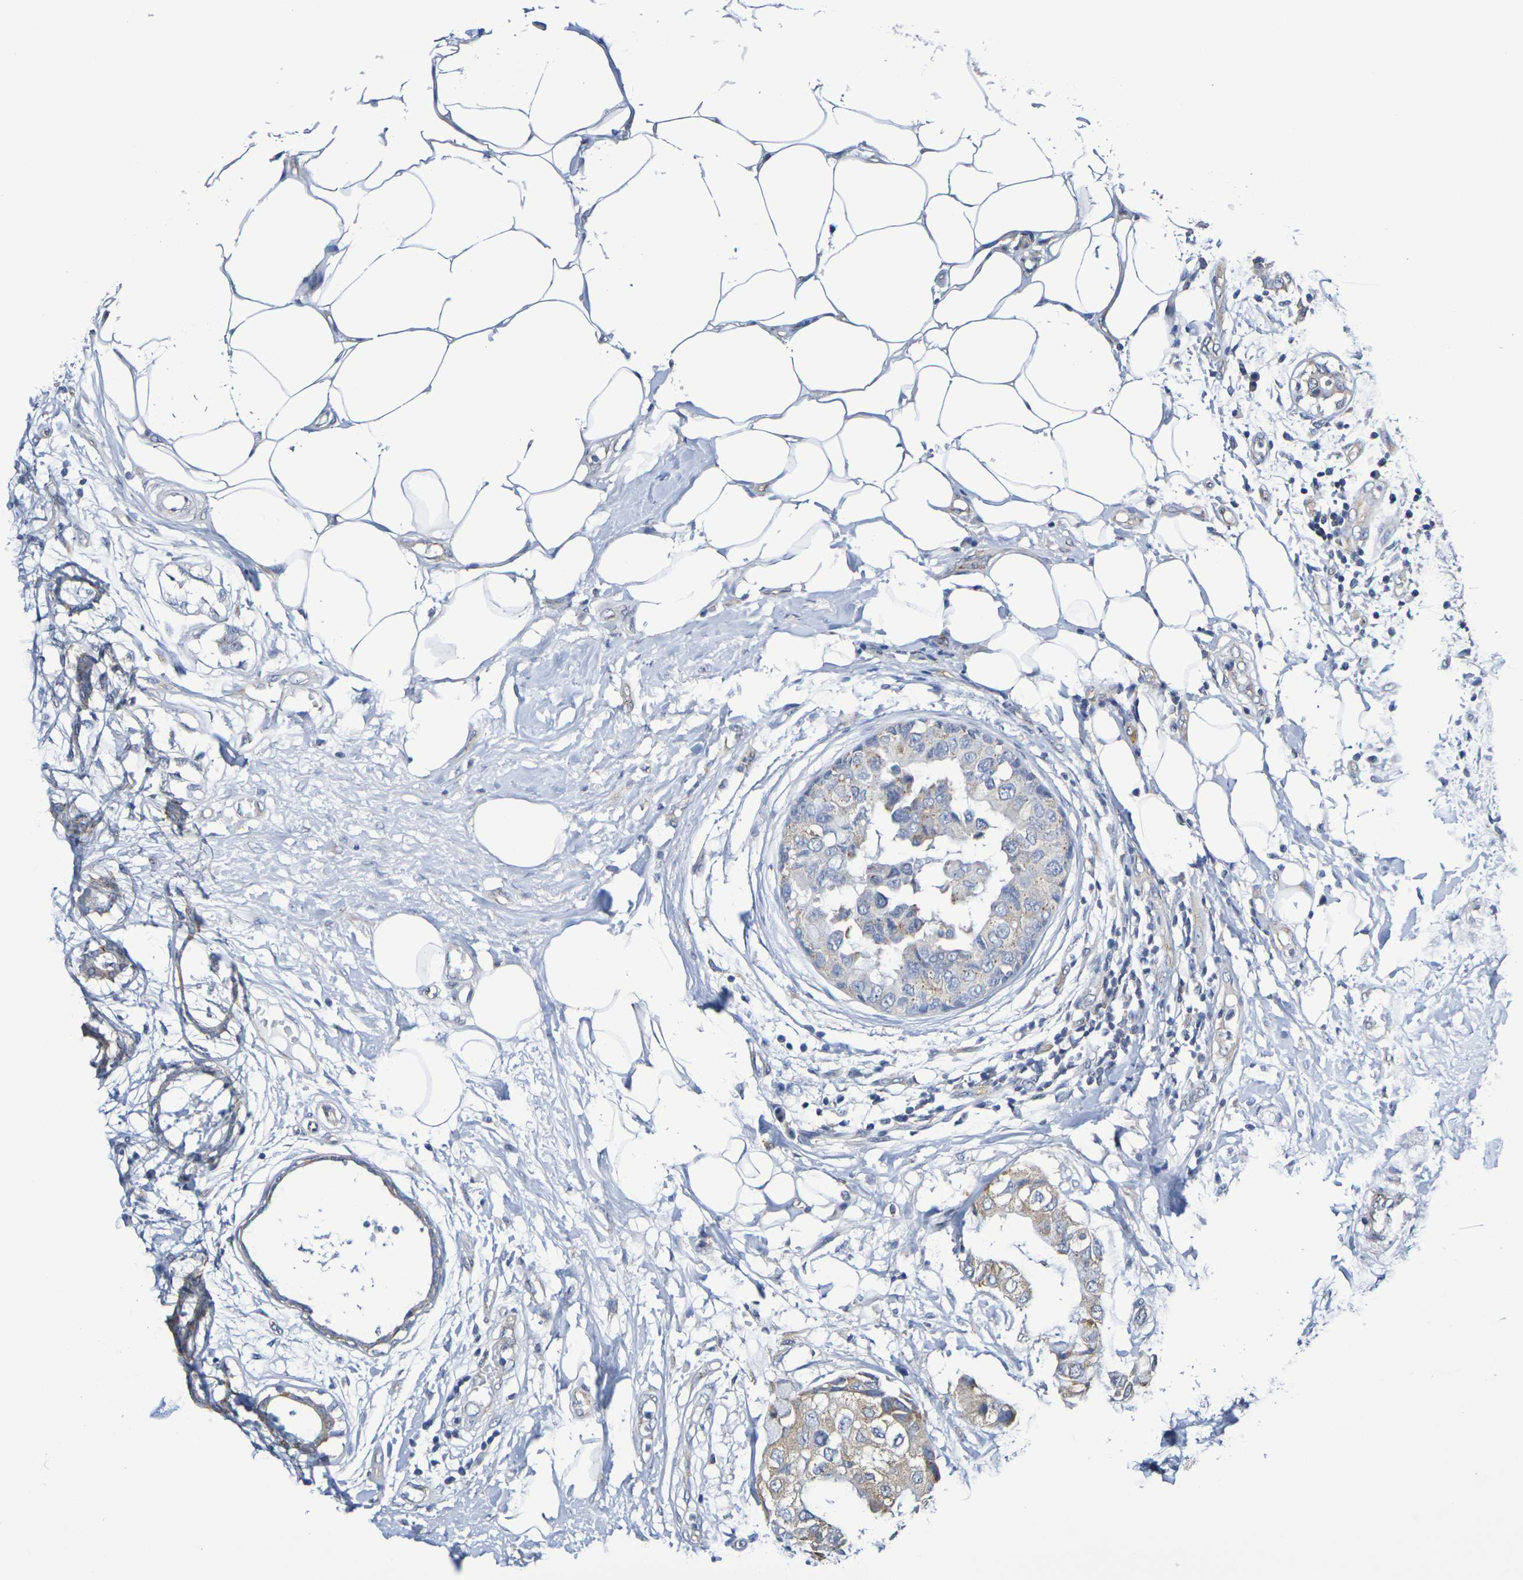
{"staining": {"intensity": "weak", "quantity": "25%-75%", "location": "cytoplasmic/membranous"}, "tissue": "breast cancer", "cell_type": "Tumor cells", "image_type": "cancer", "snomed": [{"axis": "morphology", "description": "Duct carcinoma"}, {"axis": "topography", "description": "Breast"}], "caption": "High-magnification brightfield microscopy of infiltrating ductal carcinoma (breast) stained with DAB (brown) and counterstained with hematoxylin (blue). tumor cells exhibit weak cytoplasmic/membranous staining is appreciated in about25%-75% of cells.", "gene": "CHRNB1", "patient": {"sex": "female", "age": 40}}